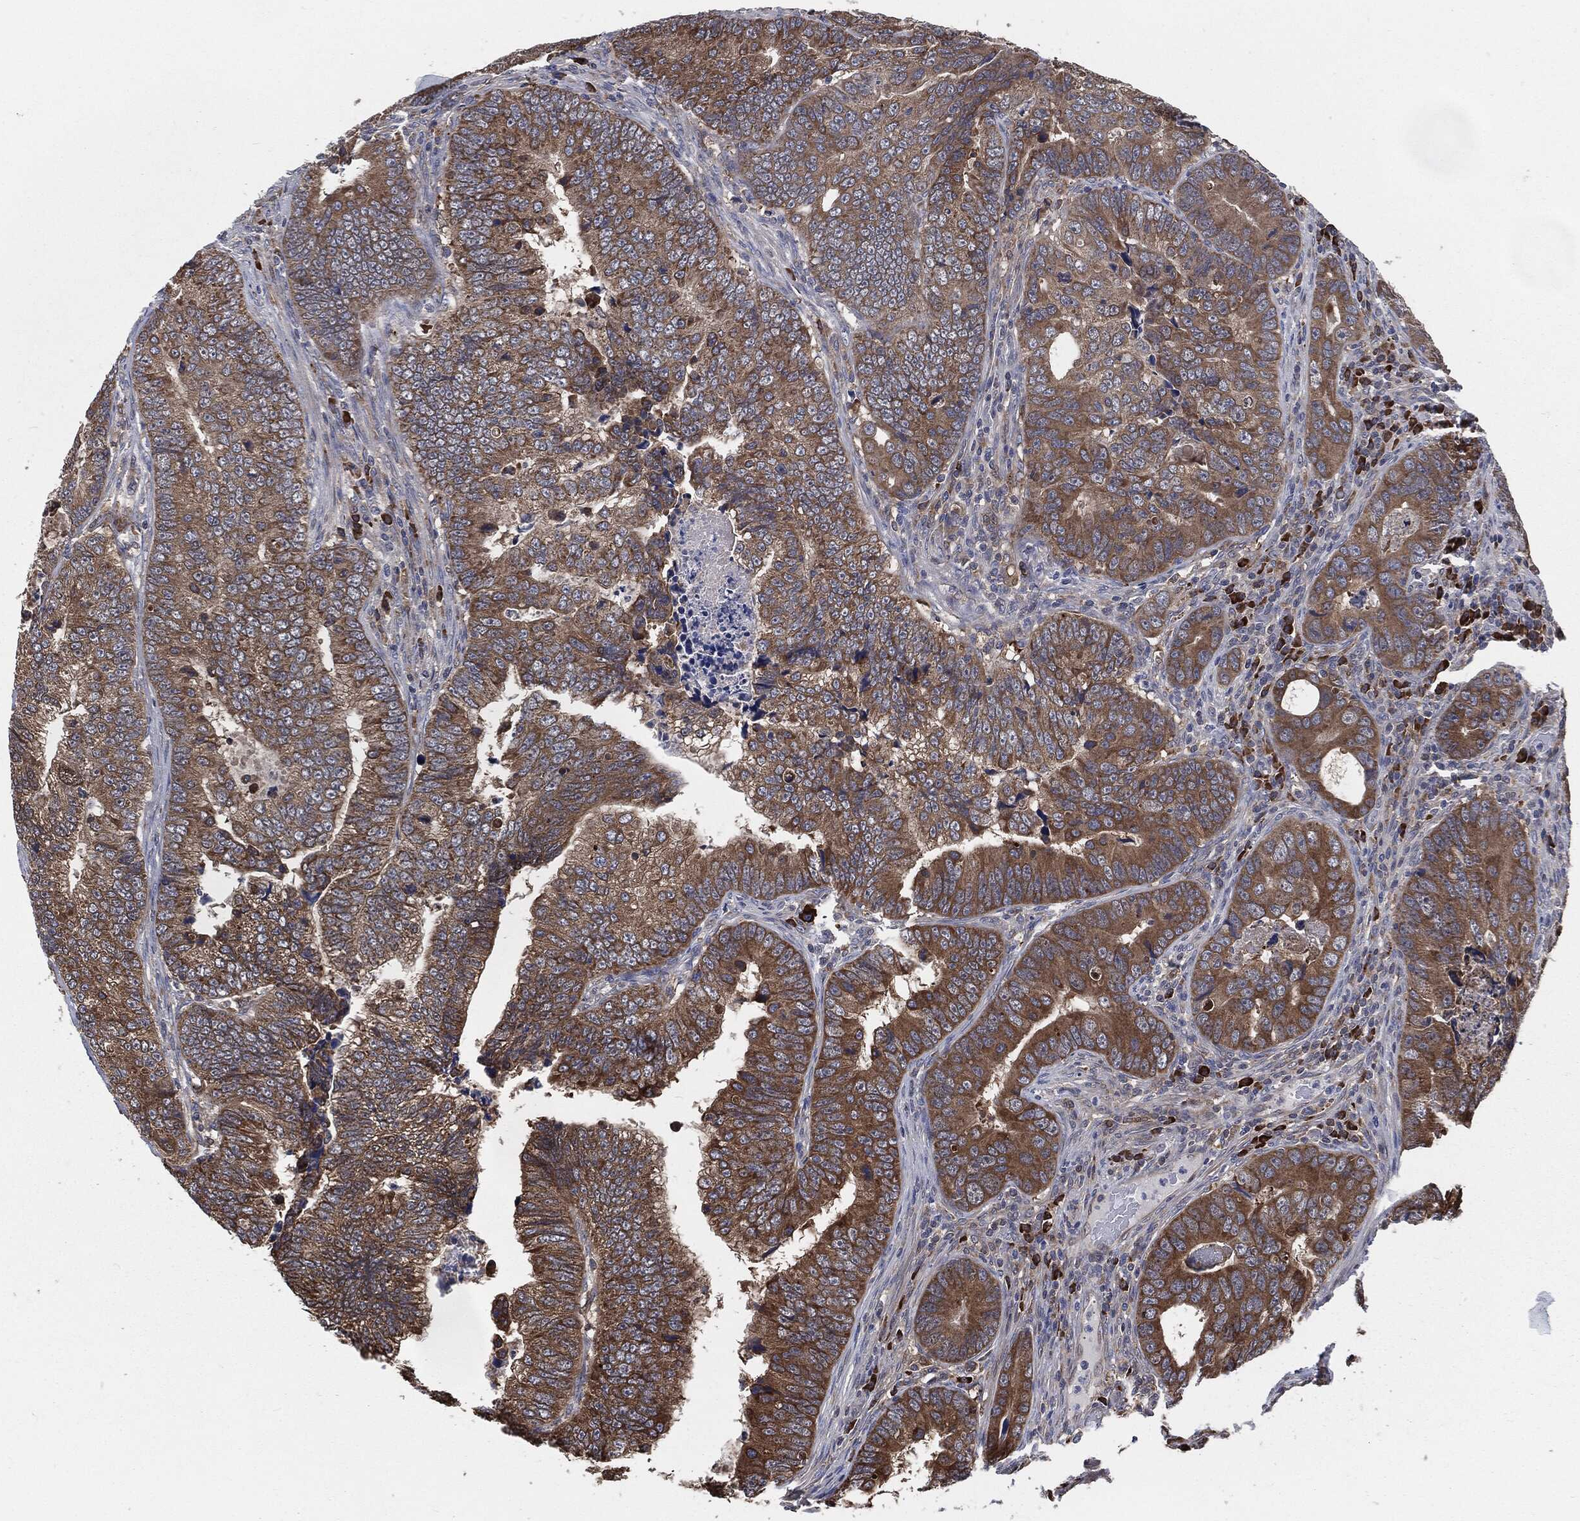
{"staining": {"intensity": "moderate", "quantity": ">75%", "location": "cytoplasmic/membranous"}, "tissue": "colorectal cancer", "cell_type": "Tumor cells", "image_type": "cancer", "snomed": [{"axis": "morphology", "description": "Adenocarcinoma, NOS"}, {"axis": "topography", "description": "Colon"}], "caption": "Colorectal adenocarcinoma stained for a protein displays moderate cytoplasmic/membranous positivity in tumor cells.", "gene": "PRDX4", "patient": {"sex": "female", "age": 72}}